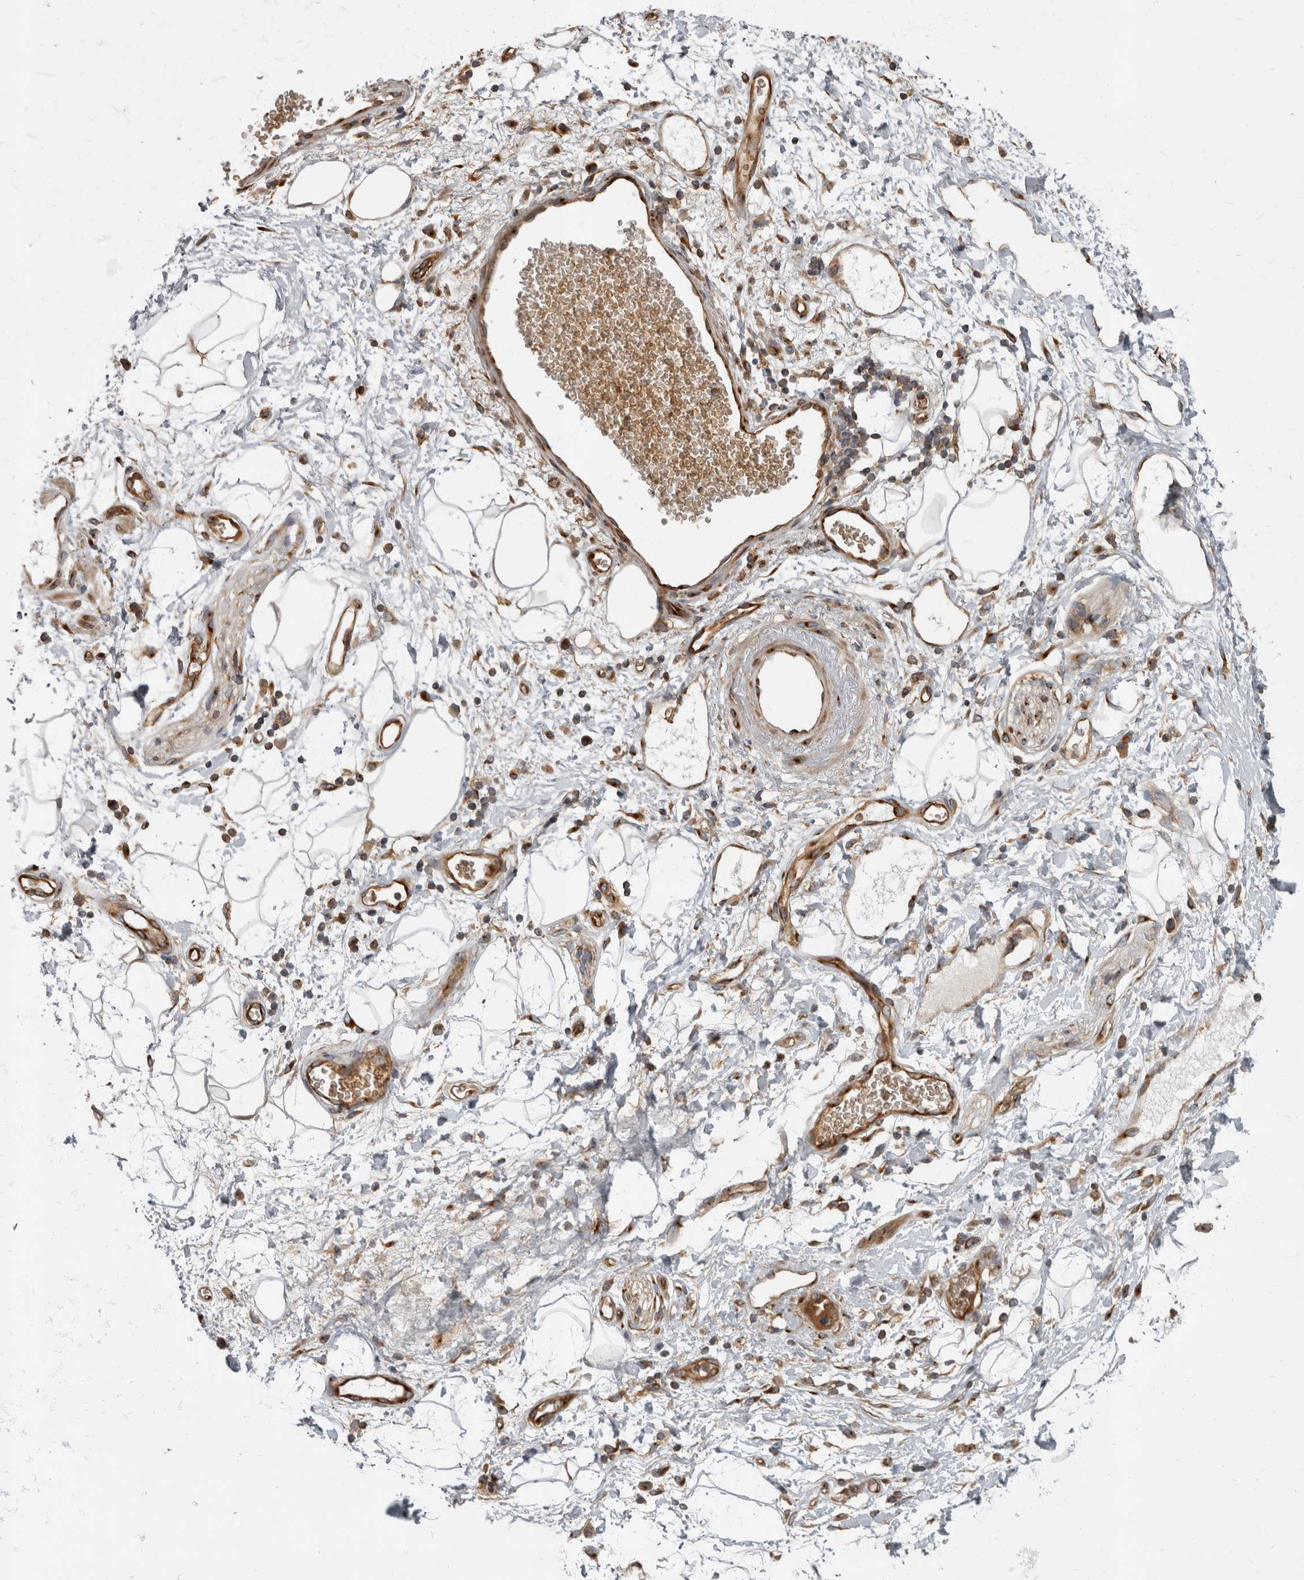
{"staining": {"intensity": "moderate", "quantity": "25%-75%", "location": "cytoplasmic/membranous"}, "tissue": "adipose tissue", "cell_type": "Adipocytes", "image_type": "normal", "snomed": [{"axis": "morphology", "description": "Normal tissue, NOS"}, {"axis": "morphology", "description": "Adenocarcinoma, NOS"}, {"axis": "topography", "description": "Duodenum"}, {"axis": "topography", "description": "Peripheral nerve tissue"}], "caption": "A brown stain highlights moderate cytoplasmic/membranous positivity of a protein in adipocytes of normal adipose tissue. The staining is performed using DAB brown chromogen to label protein expression. The nuclei are counter-stained blue using hematoxylin.", "gene": "HOOK3", "patient": {"sex": "female", "age": 60}}